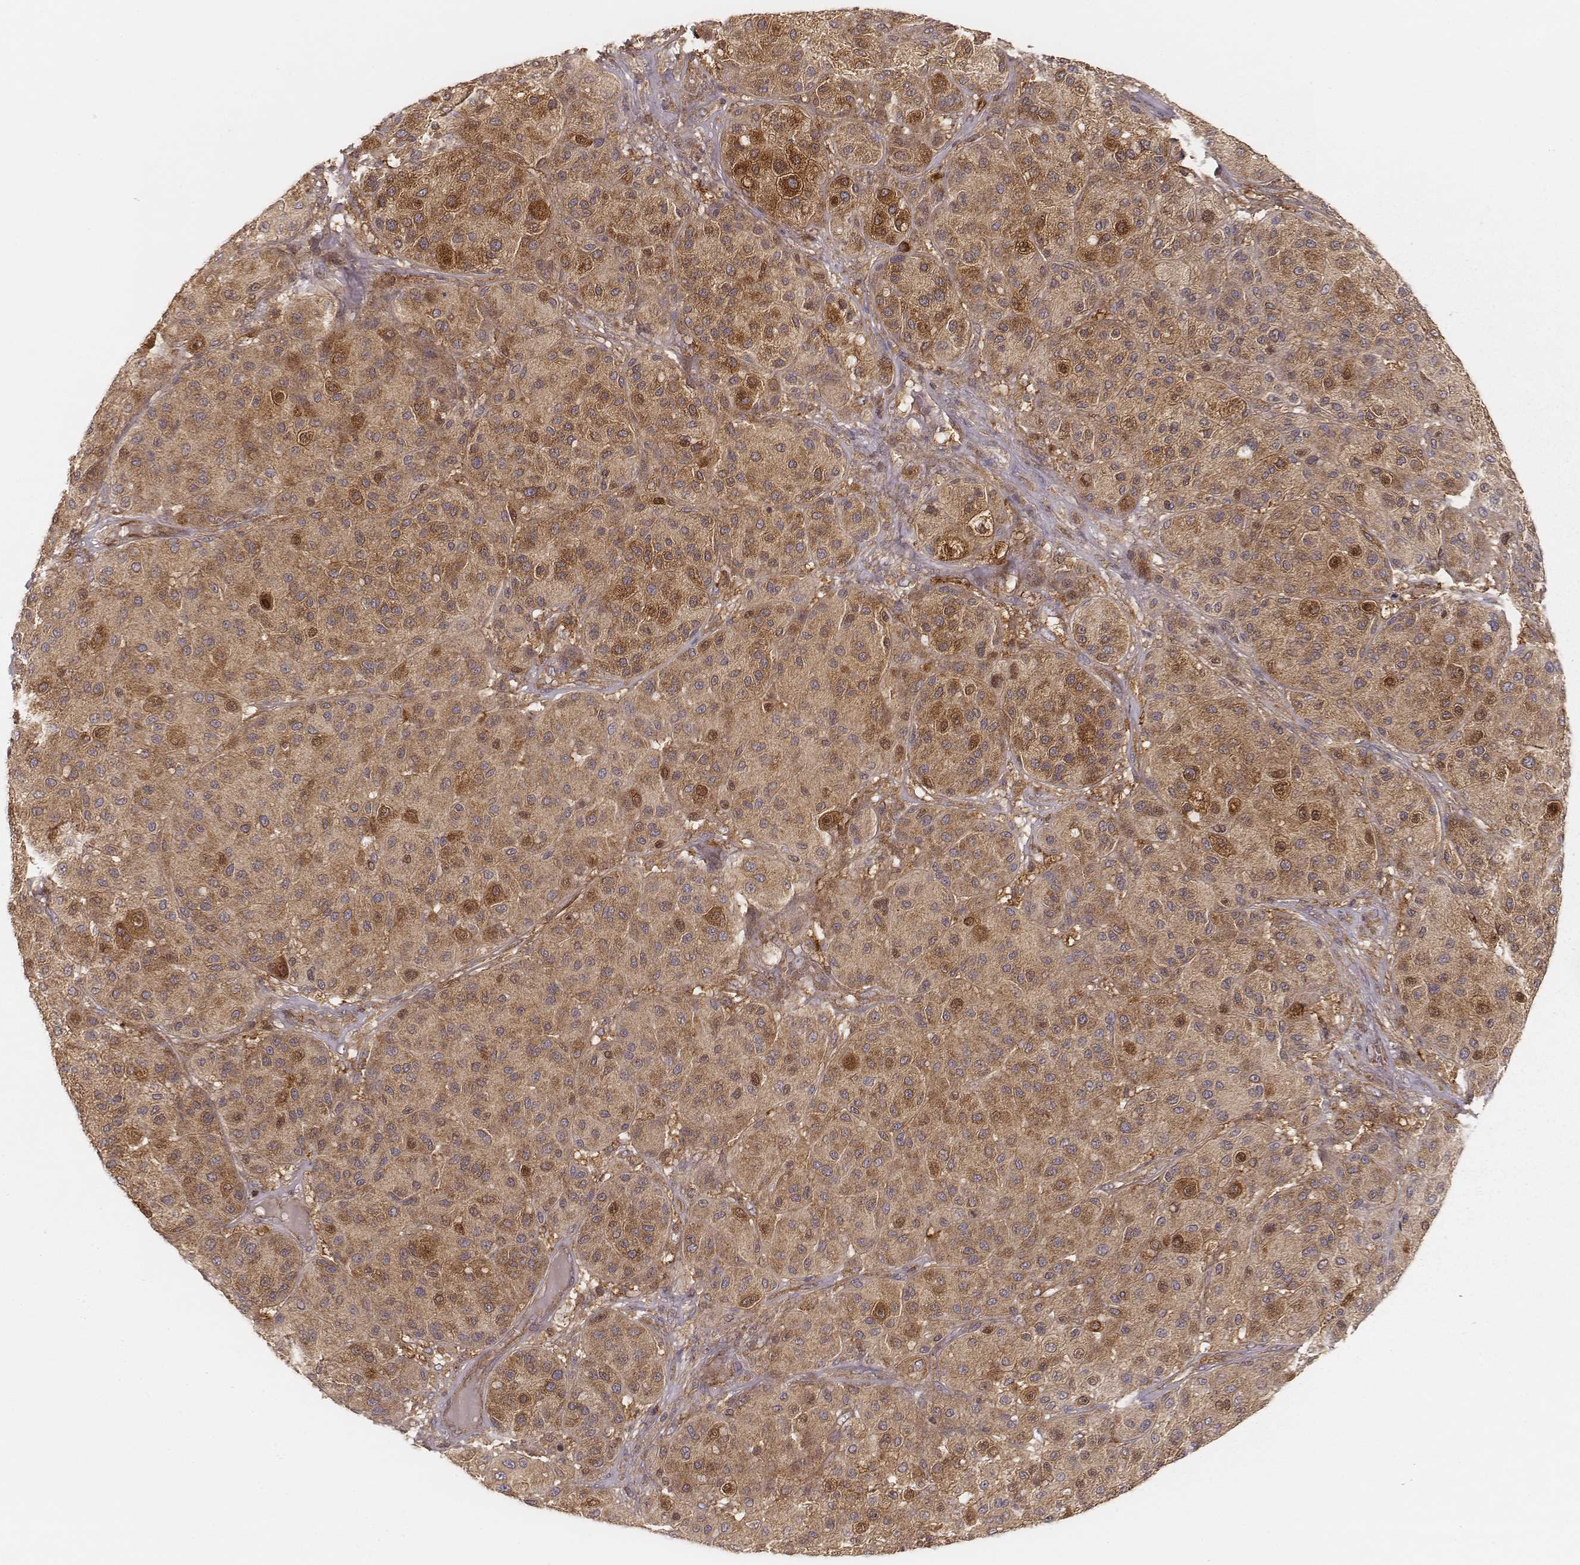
{"staining": {"intensity": "moderate", "quantity": ">75%", "location": "cytoplasmic/membranous"}, "tissue": "melanoma", "cell_type": "Tumor cells", "image_type": "cancer", "snomed": [{"axis": "morphology", "description": "Malignant melanoma, Metastatic site"}, {"axis": "topography", "description": "Smooth muscle"}], "caption": "DAB immunohistochemical staining of human malignant melanoma (metastatic site) displays moderate cytoplasmic/membranous protein positivity in approximately >75% of tumor cells.", "gene": "CARS1", "patient": {"sex": "male", "age": 41}}